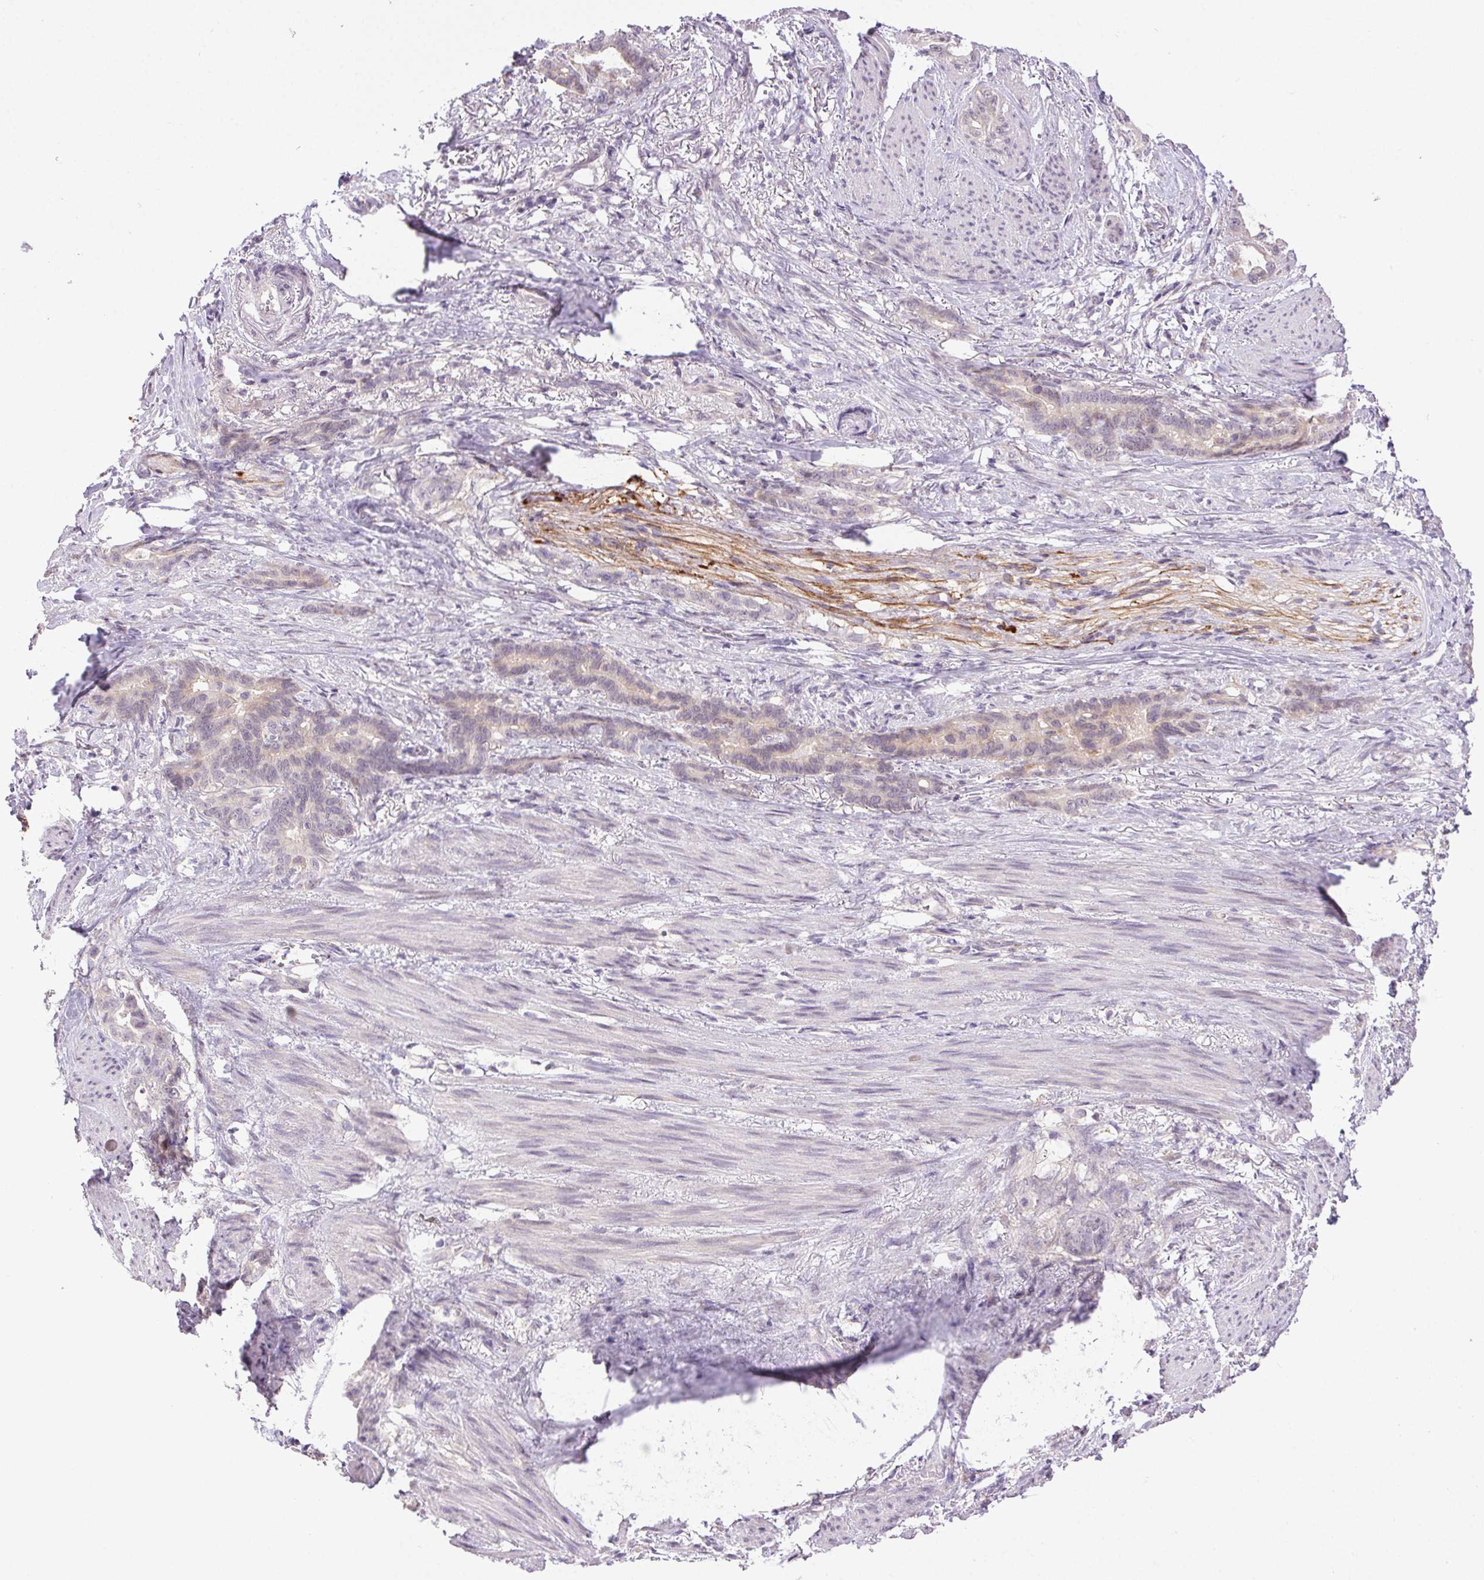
{"staining": {"intensity": "weak", "quantity": "<25%", "location": "cytoplasmic/membranous"}, "tissue": "stomach cancer", "cell_type": "Tumor cells", "image_type": "cancer", "snomed": [{"axis": "morphology", "description": "Normal tissue, NOS"}, {"axis": "morphology", "description": "Adenocarcinoma, NOS"}, {"axis": "topography", "description": "Esophagus"}, {"axis": "topography", "description": "Stomach, upper"}], "caption": "This is a histopathology image of immunohistochemistry (IHC) staining of stomach cancer (adenocarcinoma), which shows no staining in tumor cells.", "gene": "SYT11", "patient": {"sex": "male", "age": 62}}